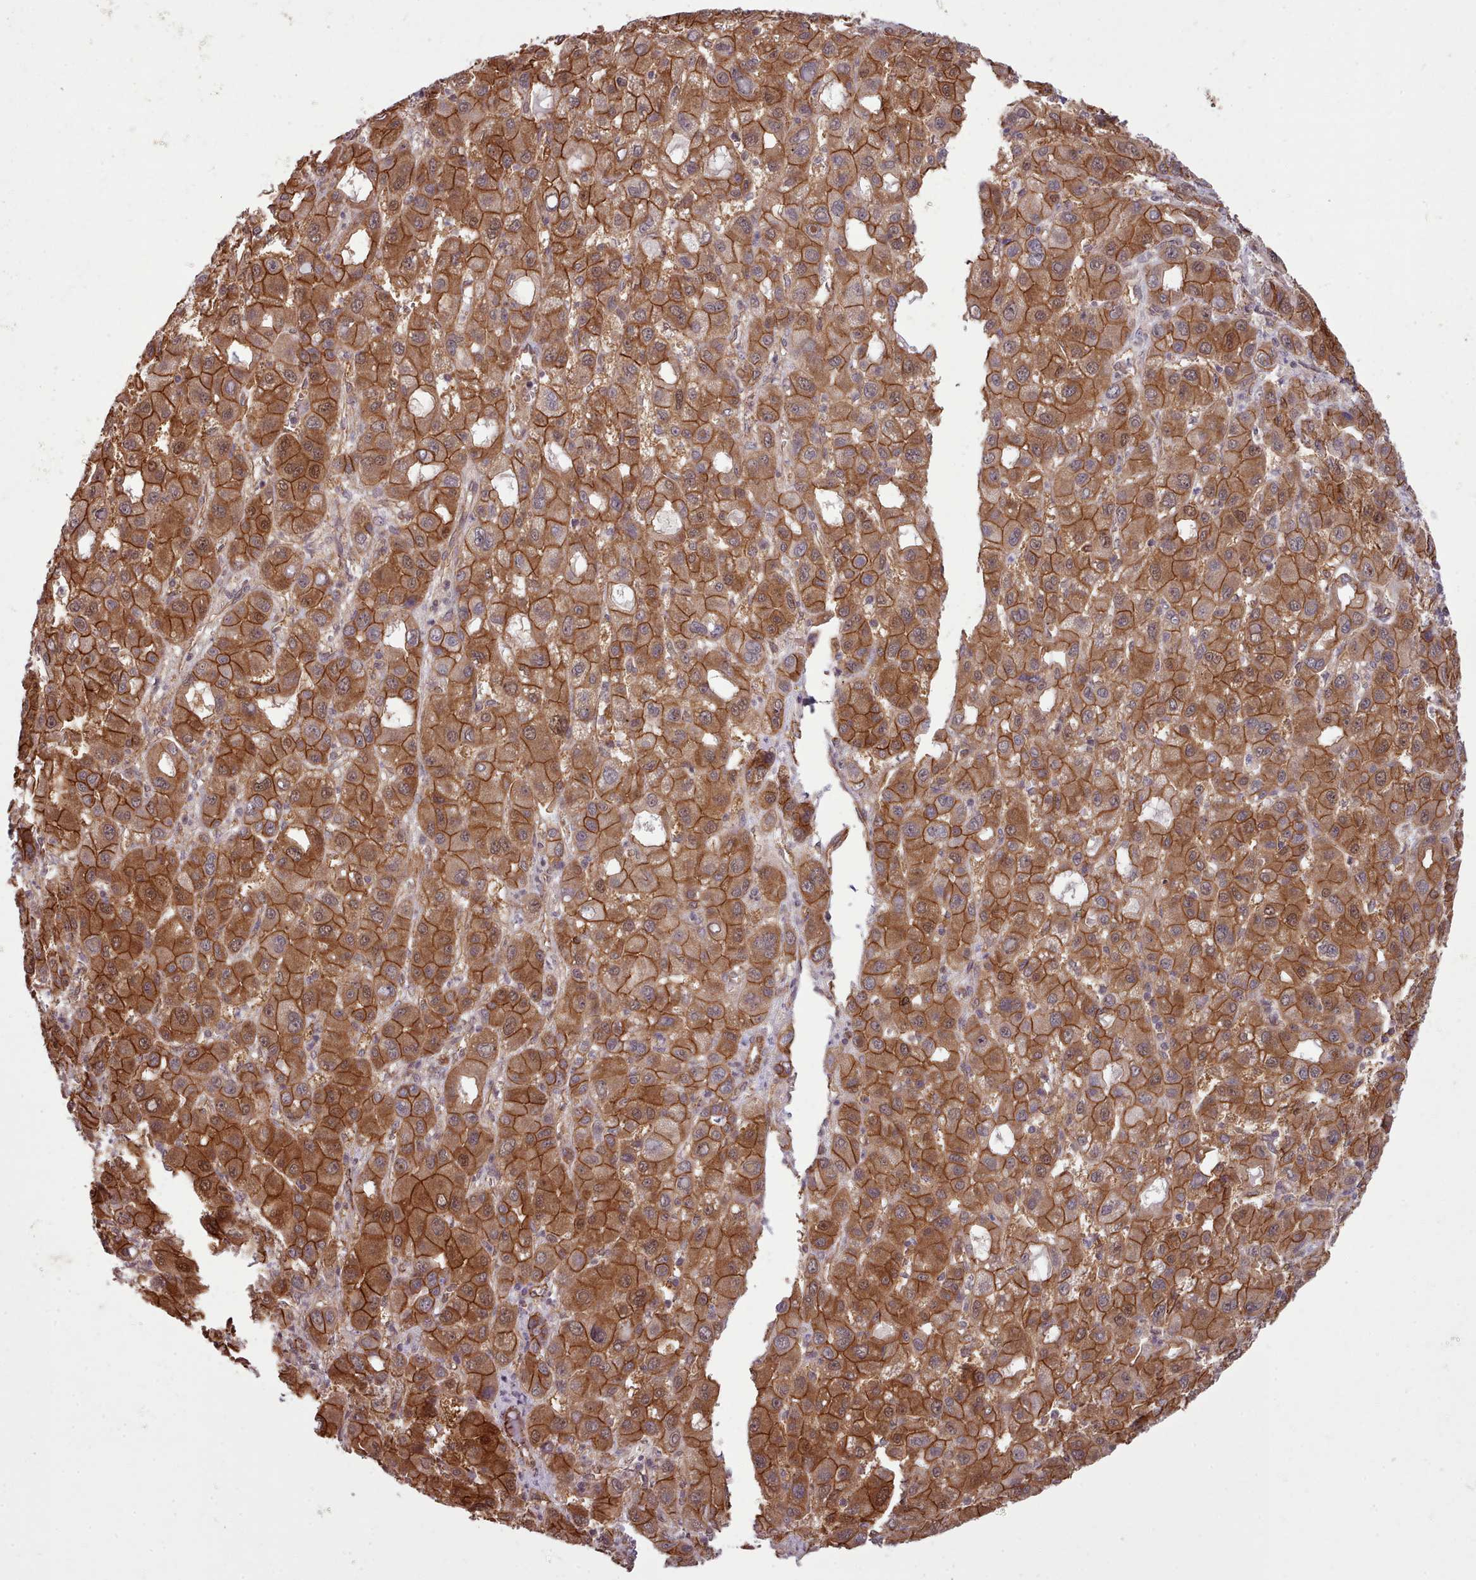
{"staining": {"intensity": "strong", "quantity": ">75%", "location": "cytoplasmic/membranous"}, "tissue": "liver cancer", "cell_type": "Tumor cells", "image_type": "cancer", "snomed": [{"axis": "morphology", "description": "Carcinoma, Hepatocellular, NOS"}, {"axis": "topography", "description": "Liver"}], "caption": "IHC photomicrograph of neoplastic tissue: human liver hepatocellular carcinoma stained using immunohistochemistry (IHC) shows high levels of strong protein expression localized specifically in the cytoplasmic/membranous of tumor cells, appearing as a cytoplasmic/membranous brown color.", "gene": "MRPL46", "patient": {"sex": "male", "age": 55}}